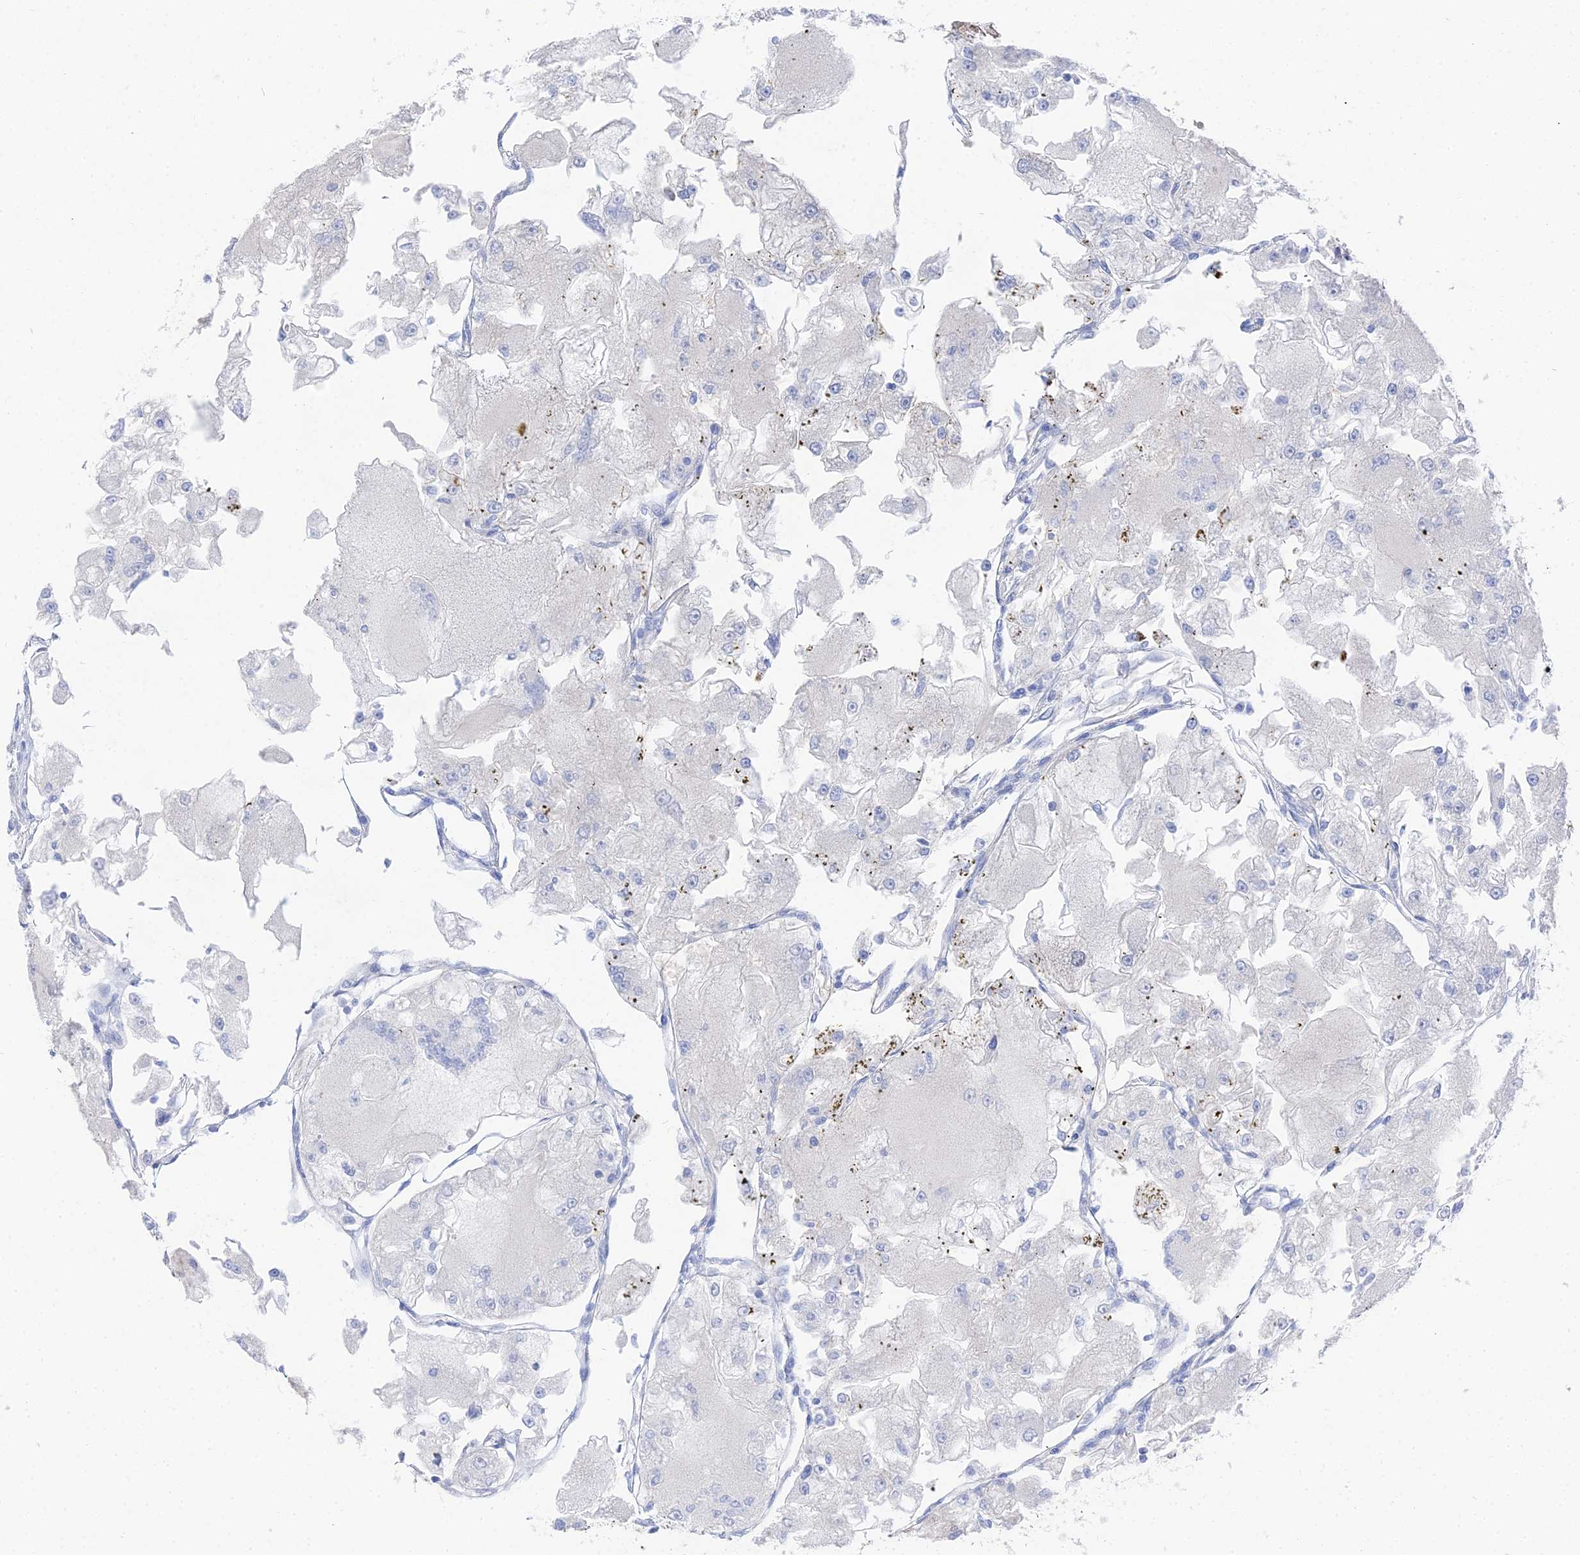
{"staining": {"intensity": "negative", "quantity": "none", "location": "none"}, "tissue": "renal cancer", "cell_type": "Tumor cells", "image_type": "cancer", "snomed": [{"axis": "morphology", "description": "Adenocarcinoma, NOS"}, {"axis": "topography", "description": "Kidney"}], "caption": "Immunohistochemical staining of renal cancer reveals no significant staining in tumor cells.", "gene": "IFT80", "patient": {"sex": "female", "age": 72}}